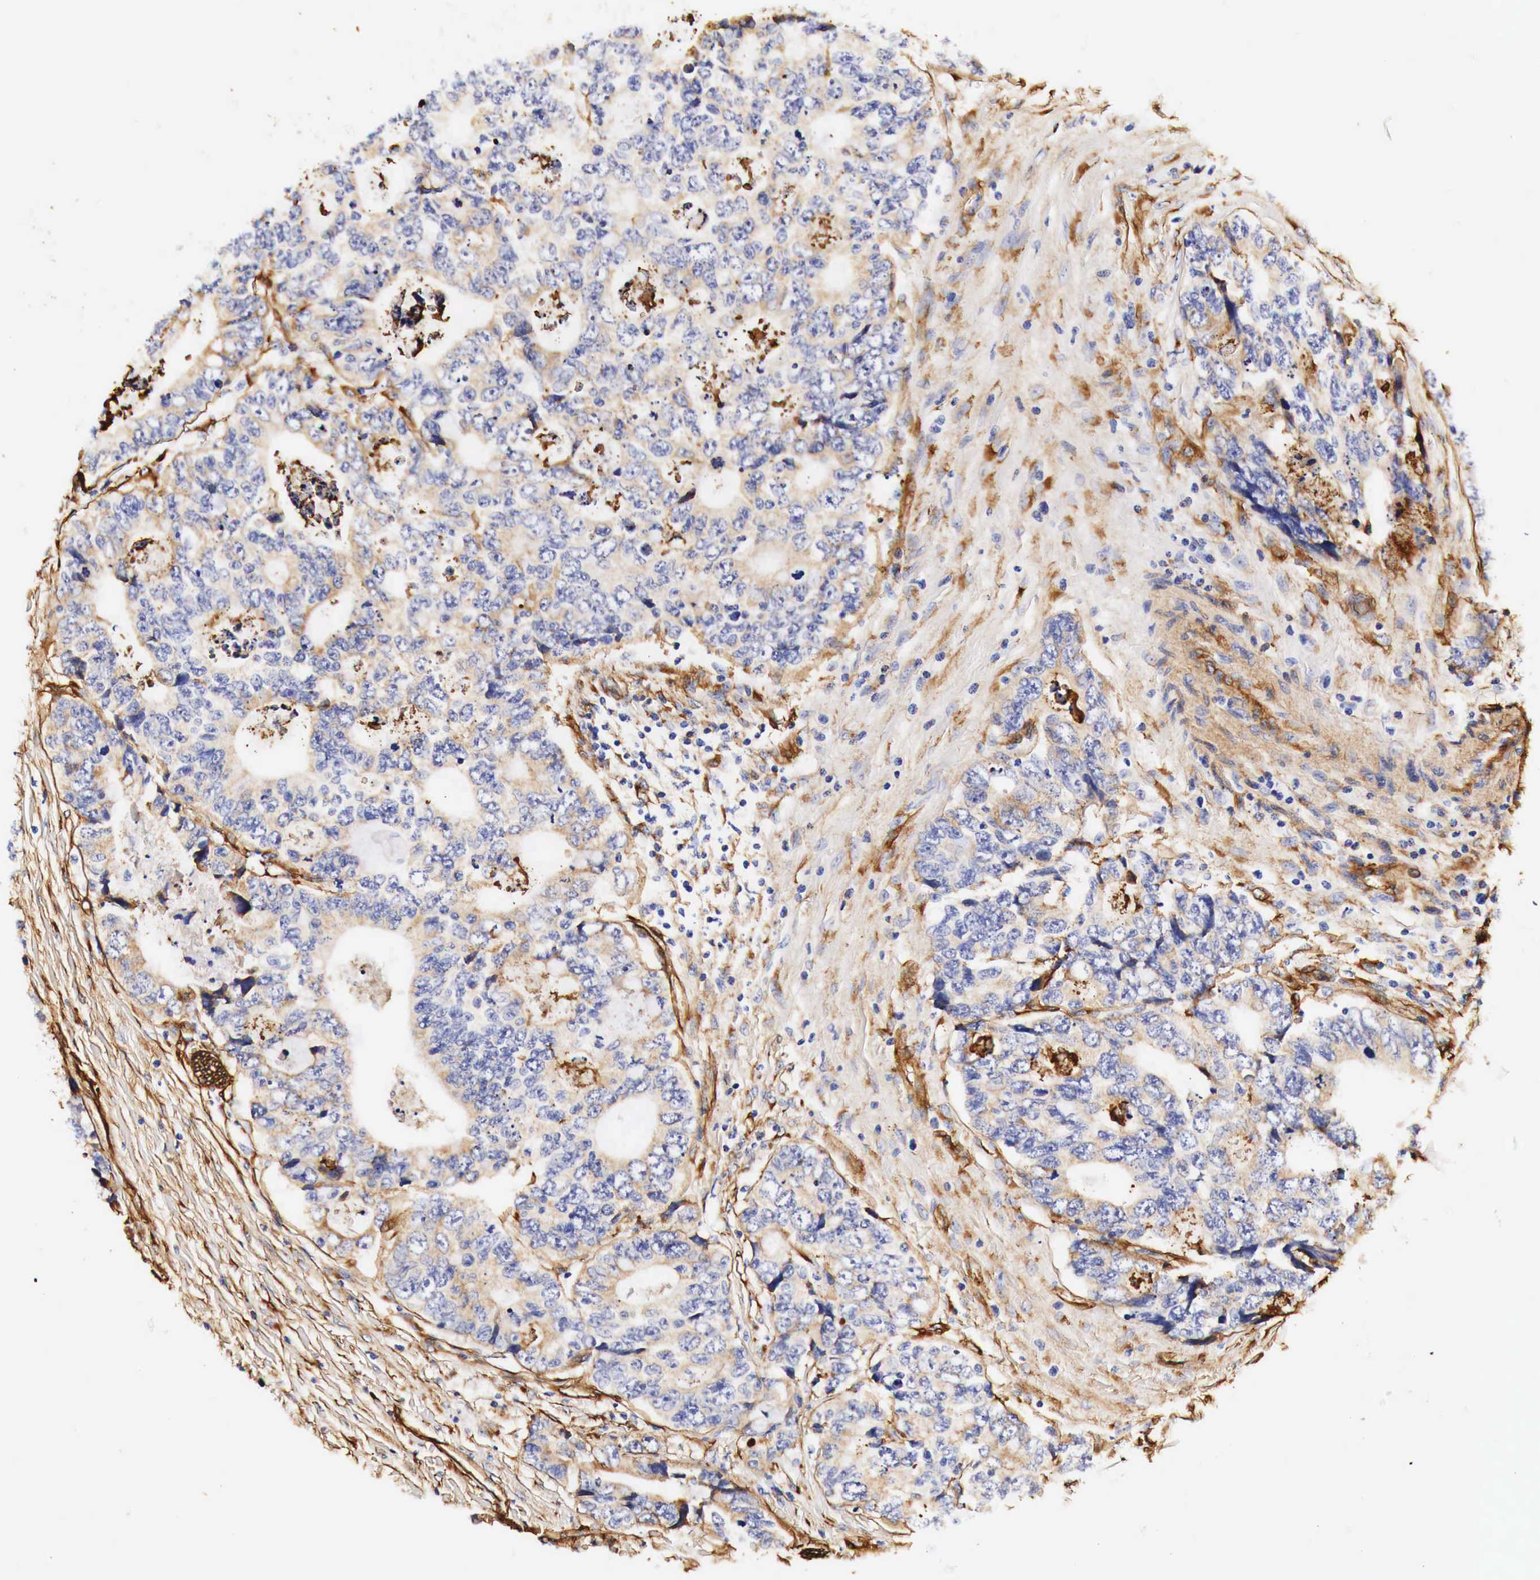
{"staining": {"intensity": "negative", "quantity": "none", "location": "none"}, "tissue": "colorectal cancer", "cell_type": "Tumor cells", "image_type": "cancer", "snomed": [{"axis": "morphology", "description": "Adenocarcinoma, NOS"}, {"axis": "topography", "description": "Rectum"}], "caption": "Tumor cells show no significant positivity in colorectal cancer. (Brightfield microscopy of DAB immunohistochemistry (IHC) at high magnification).", "gene": "LAMB2", "patient": {"sex": "female", "age": 67}}